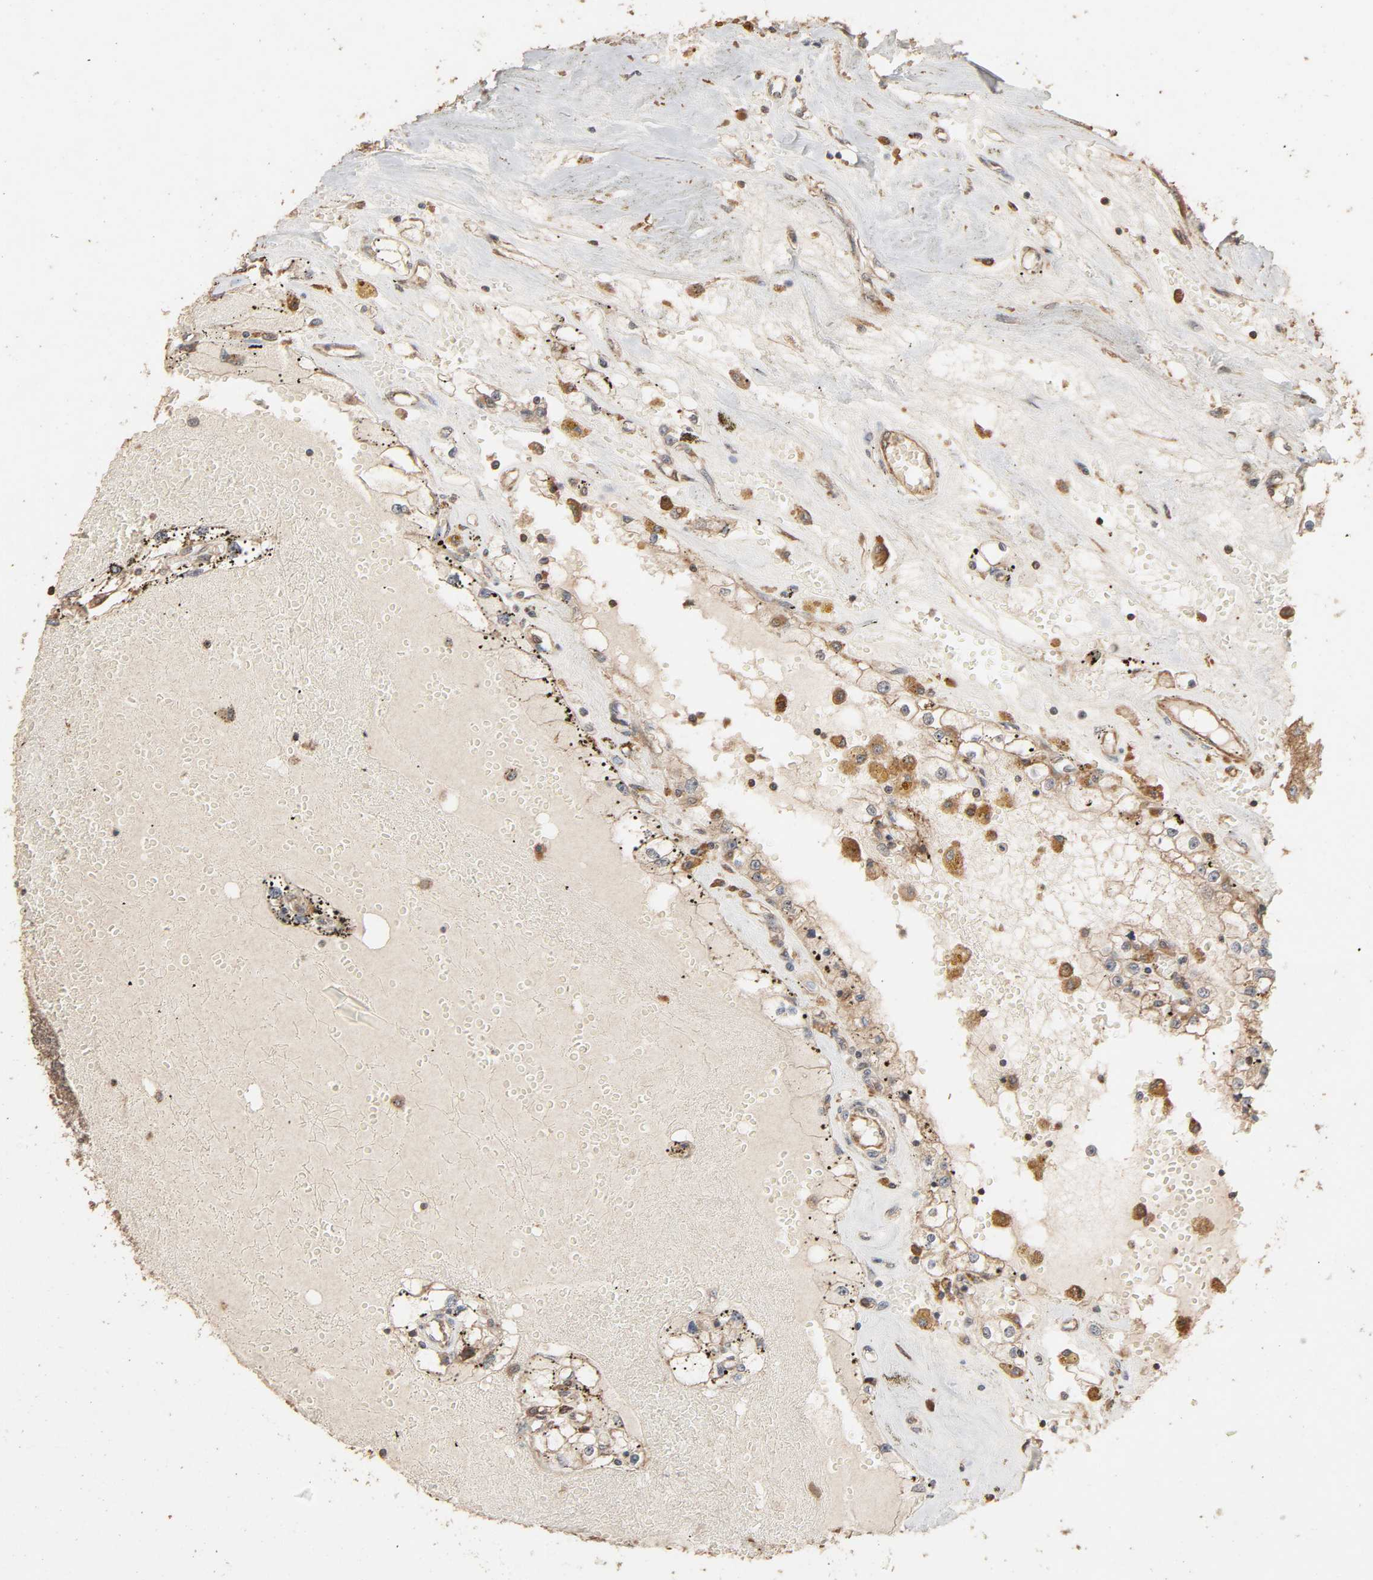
{"staining": {"intensity": "moderate", "quantity": "25%-75%", "location": "cytoplasmic/membranous"}, "tissue": "renal cancer", "cell_type": "Tumor cells", "image_type": "cancer", "snomed": [{"axis": "morphology", "description": "Adenocarcinoma, NOS"}, {"axis": "topography", "description": "Kidney"}], "caption": "Protein analysis of renal cancer (adenocarcinoma) tissue displays moderate cytoplasmic/membranous staining in approximately 25%-75% of tumor cells.", "gene": "RPS6KA6", "patient": {"sex": "male", "age": 56}}